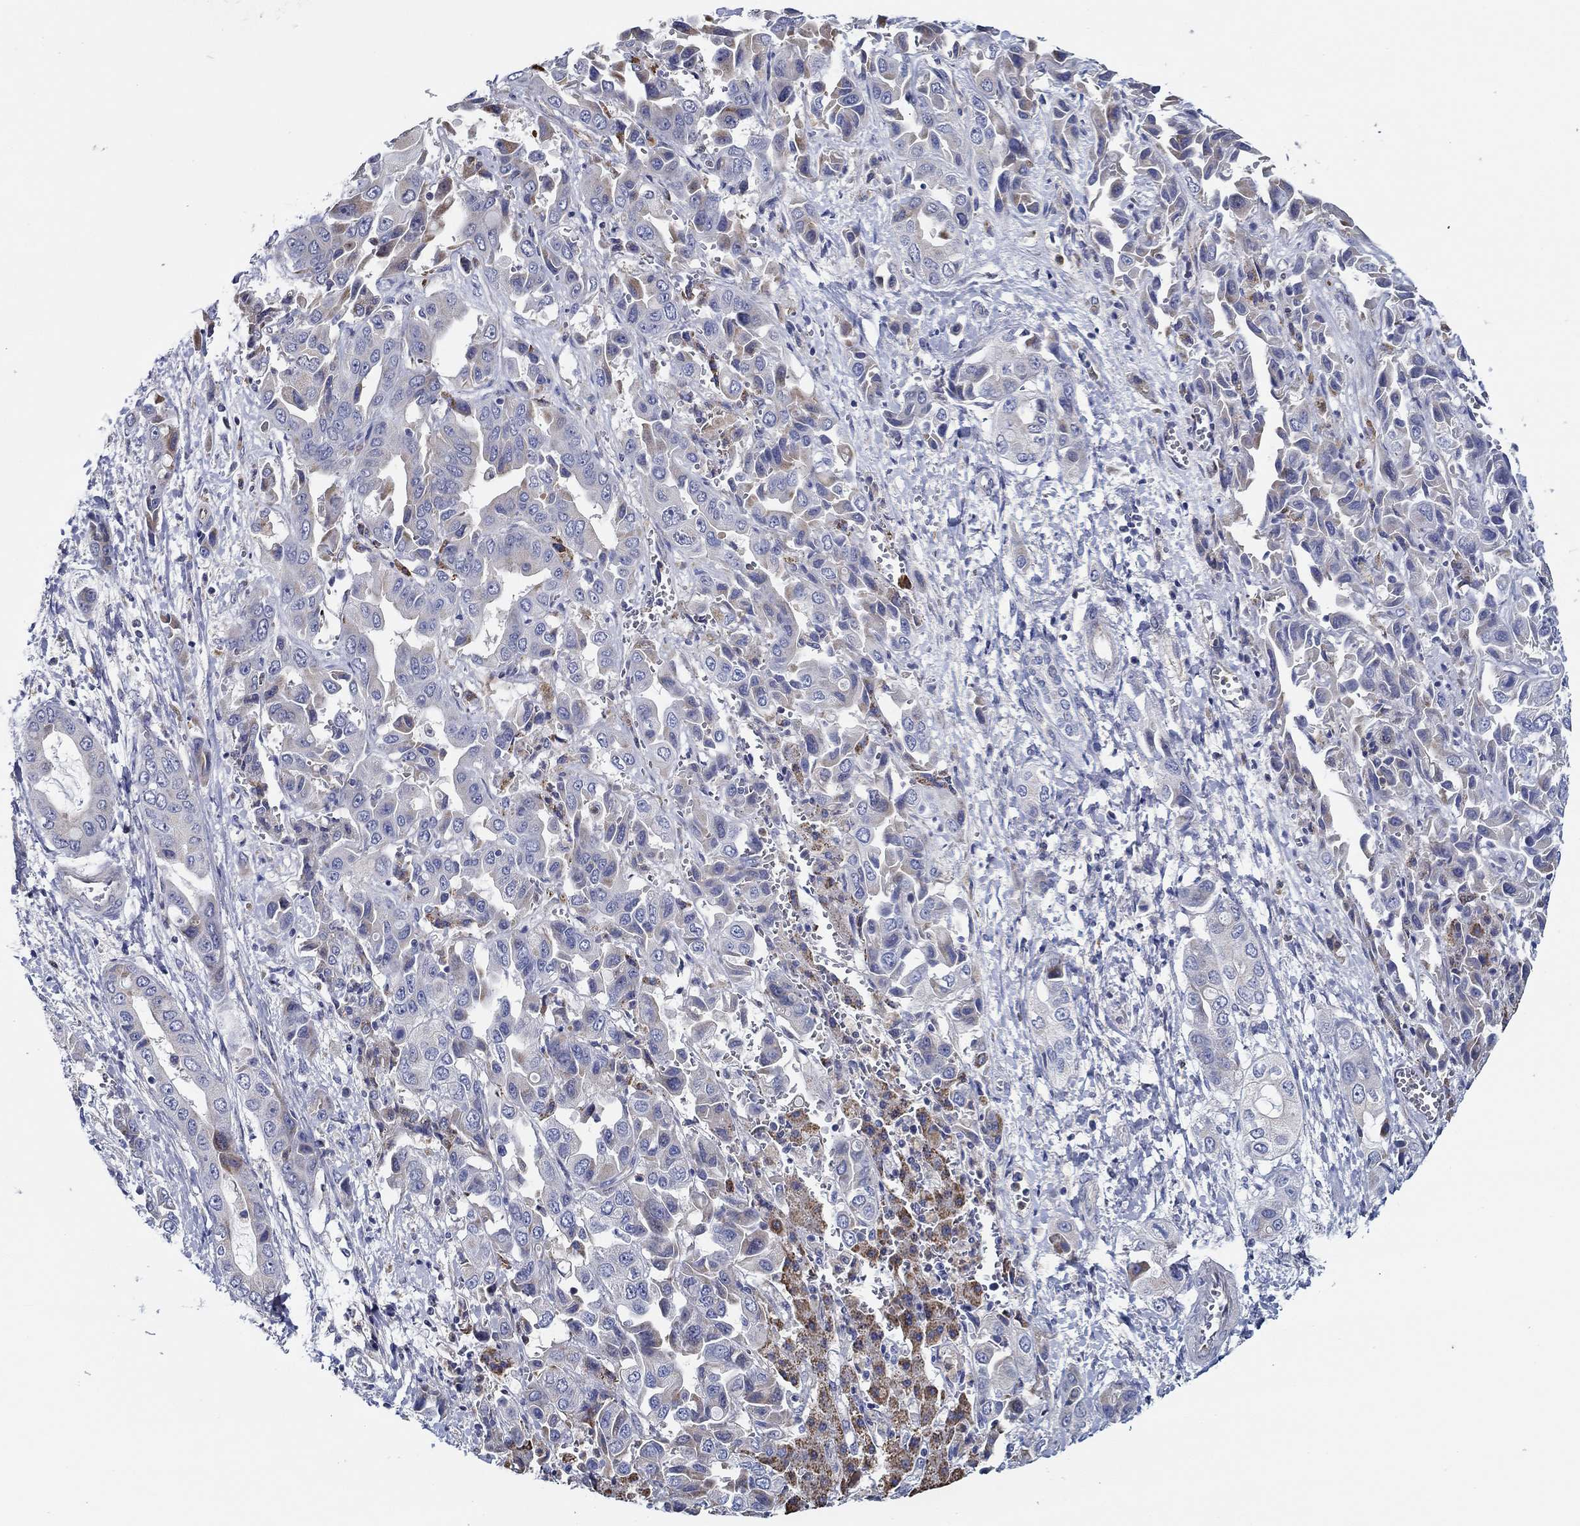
{"staining": {"intensity": "moderate", "quantity": "<25%", "location": "cytoplasmic/membranous"}, "tissue": "liver cancer", "cell_type": "Tumor cells", "image_type": "cancer", "snomed": [{"axis": "morphology", "description": "Cholangiocarcinoma"}, {"axis": "topography", "description": "Liver"}], "caption": "Tumor cells reveal low levels of moderate cytoplasmic/membranous staining in approximately <25% of cells in liver cholangiocarcinoma. The protein is shown in brown color, while the nuclei are stained blue.", "gene": "CFAP61", "patient": {"sex": "female", "age": 52}}